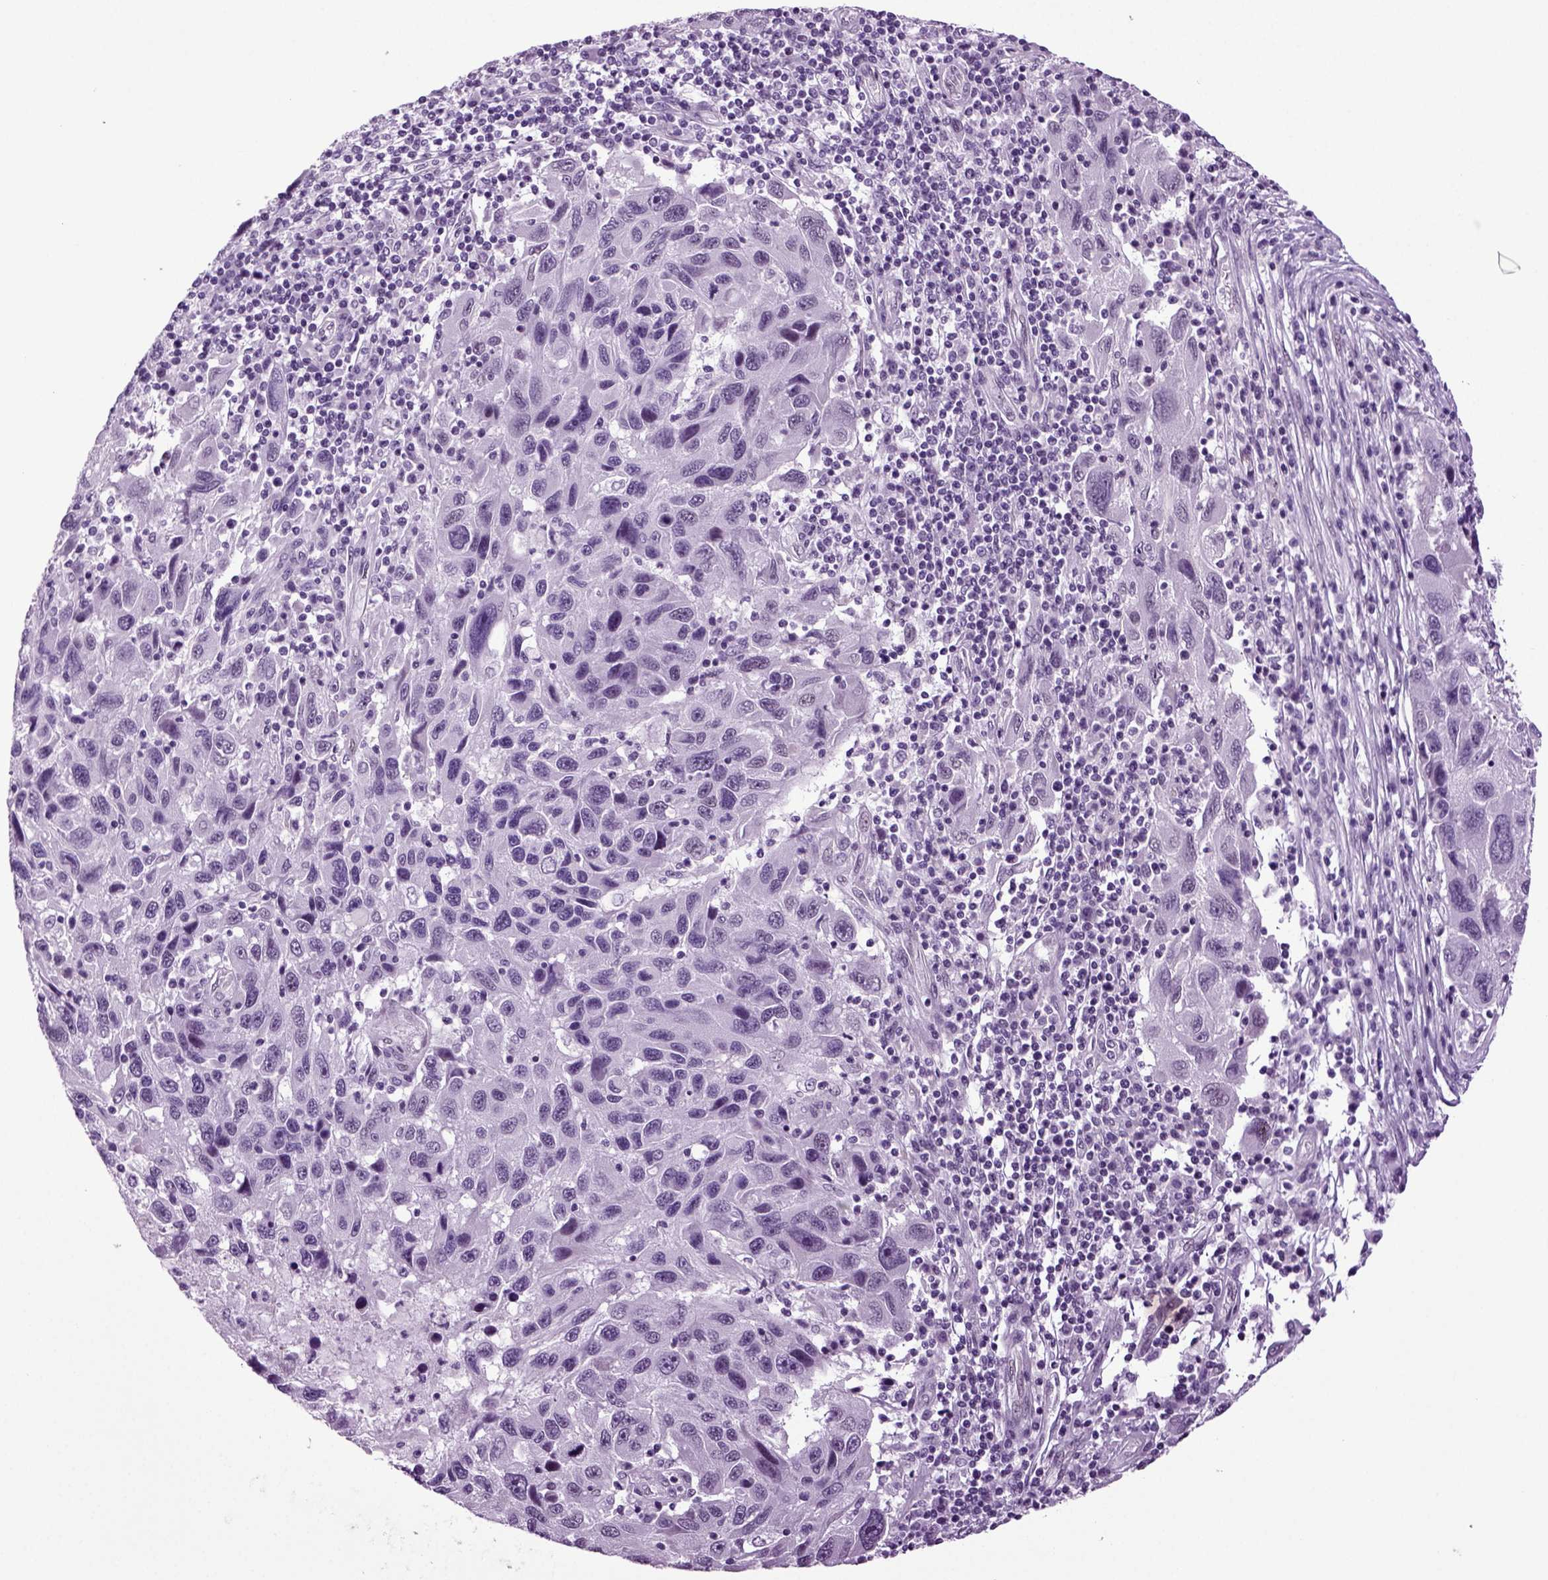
{"staining": {"intensity": "negative", "quantity": "none", "location": "none"}, "tissue": "melanoma", "cell_type": "Tumor cells", "image_type": "cancer", "snomed": [{"axis": "morphology", "description": "Malignant melanoma, NOS"}, {"axis": "topography", "description": "Skin"}], "caption": "A photomicrograph of melanoma stained for a protein exhibits no brown staining in tumor cells.", "gene": "RFX3", "patient": {"sex": "male", "age": 53}}